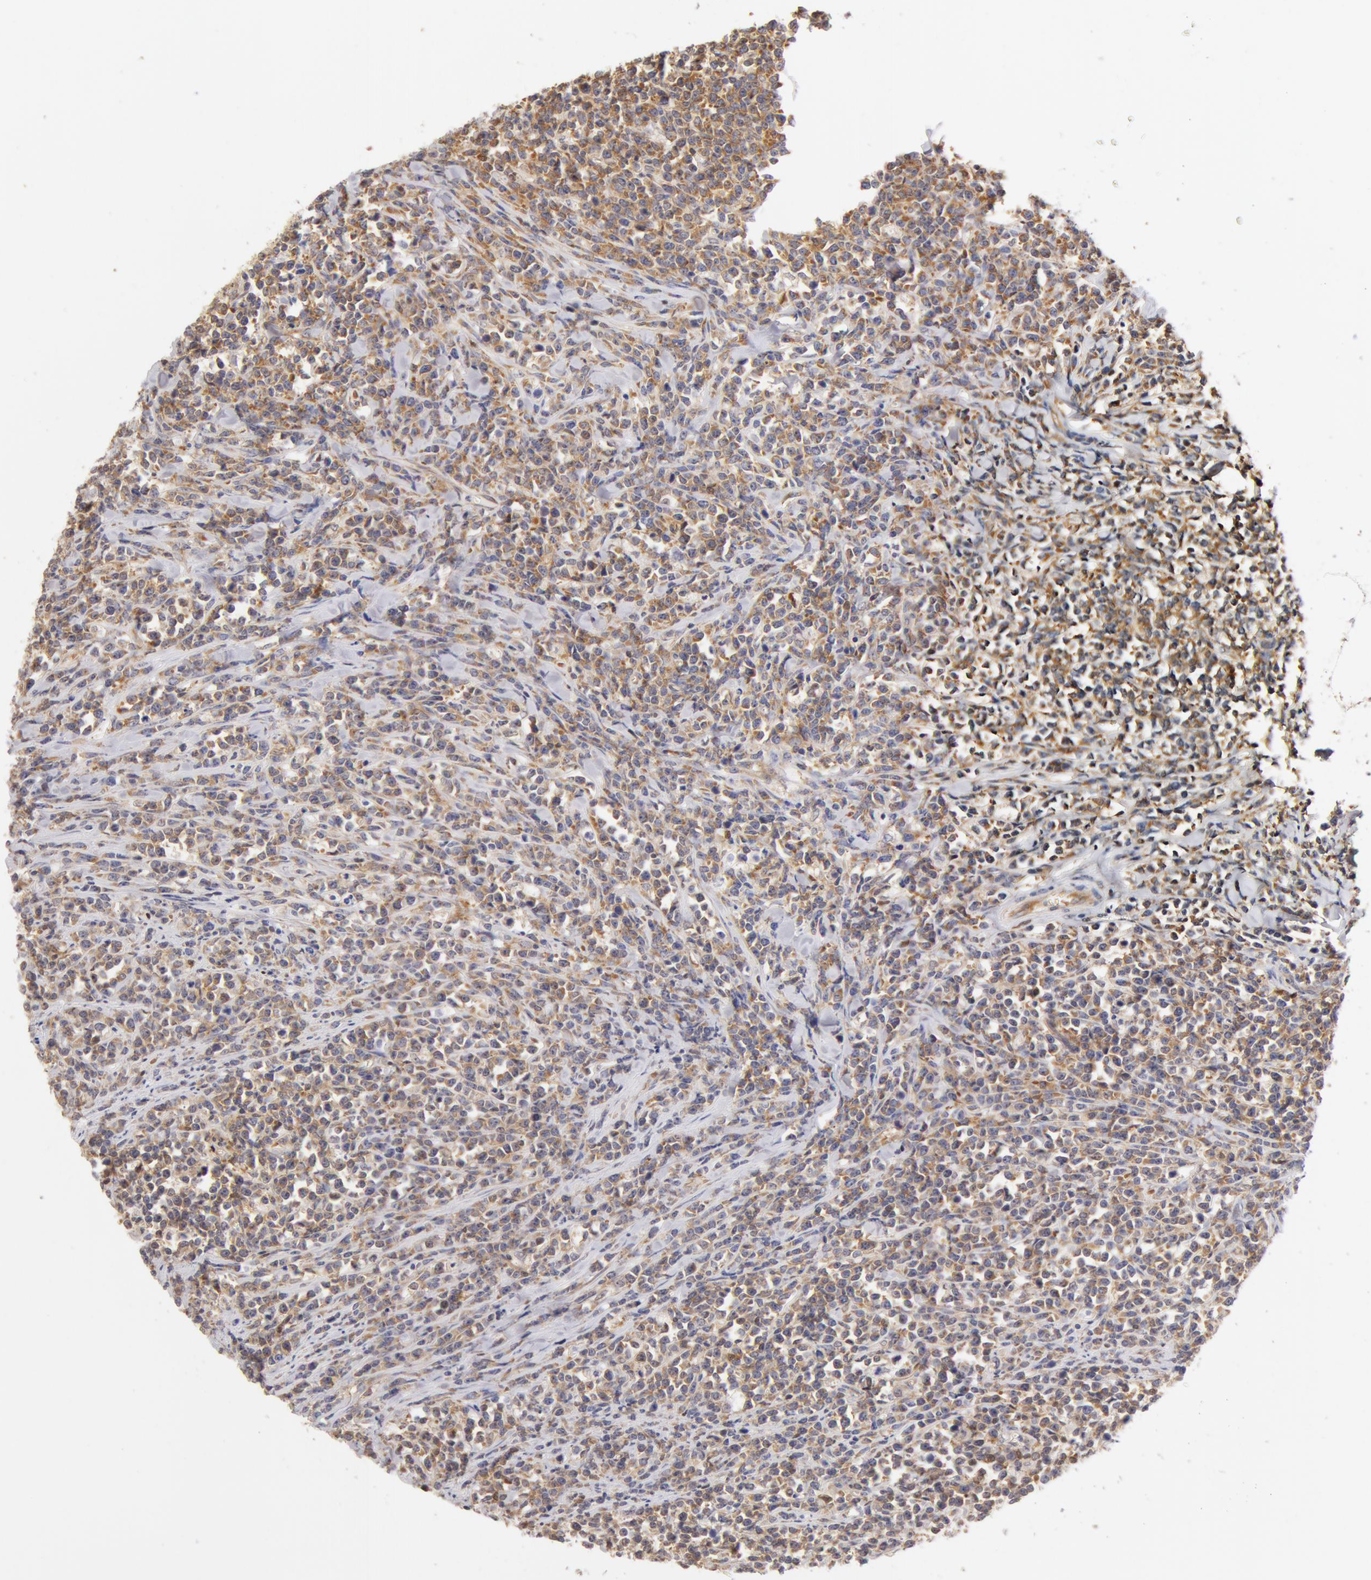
{"staining": {"intensity": "negative", "quantity": "none", "location": "none"}, "tissue": "lymphoma", "cell_type": "Tumor cells", "image_type": "cancer", "snomed": [{"axis": "morphology", "description": "Malignant lymphoma, non-Hodgkin's type, High grade"}, {"axis": "topography", "description": "Small intestine"}, {"axis": "topography", "description": "Colon"}], "caption": "A micrograph of high-grade malignant lymphoma, non-Hodgkin's type stained for a protein demonstrates no brown staining in tumor cells. (Stains: DAB (3,3'-diaminobenzidine) IHC with hematoxylin counter stain, Microscopy: brightfield microscopy at high magnification).", "gene": "DDX3Y", "patient": {"sex": "male", "age": 8}}